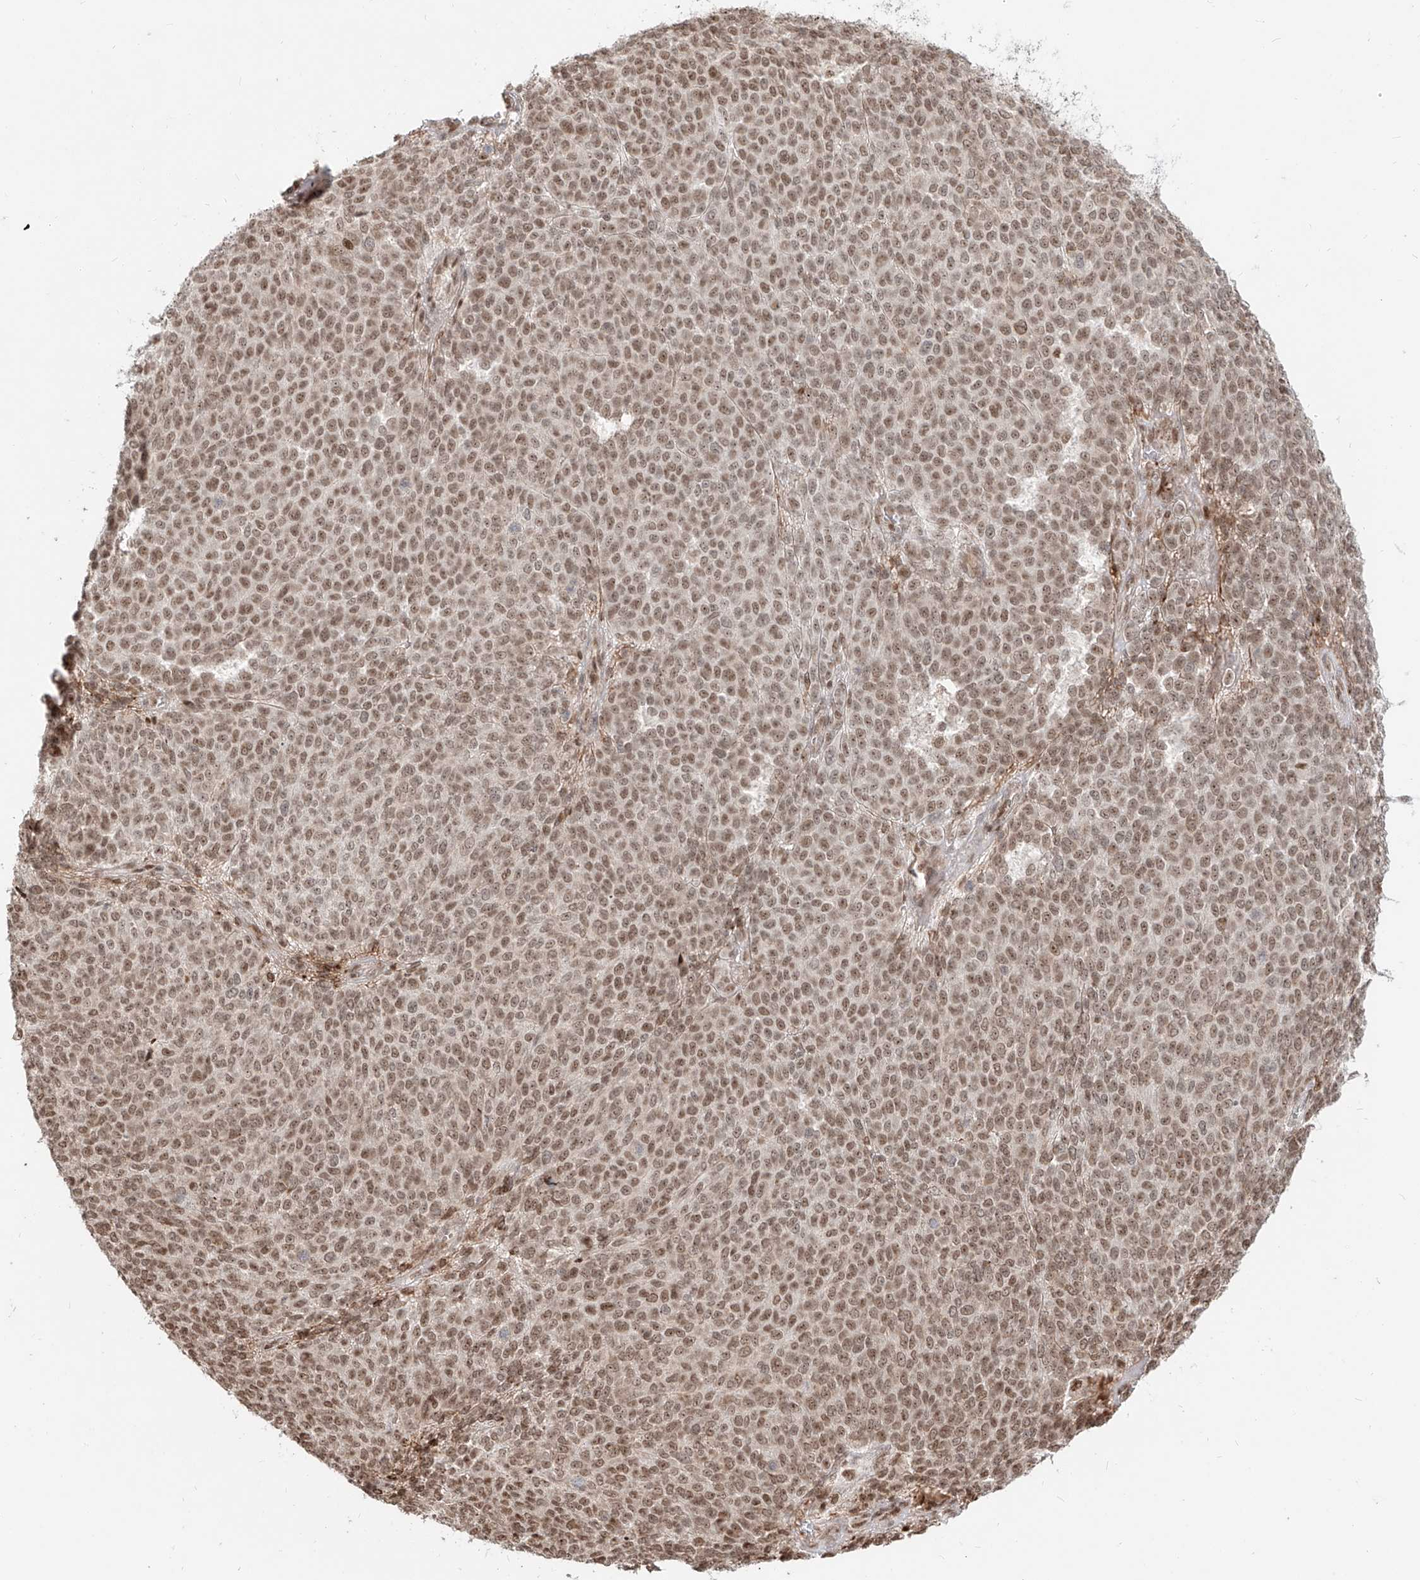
{"staining": {"intensity": "moderate", "quantity": ">75%", "location": "nuclear"}, "tissue": "melanoma", "cell_type": "Tumor cells", "image_type": "cancer", "snomed": [{"axis": "morphology", "description": "Malignant melanoma, NOS"}, {"axis": "topography", "description": "Skin"}], "caption": "Approximately >75% of tumor cells in melanoma demonstrate moderate nuclear protein staining as visualized by brown immunohistochemical staining.", "gene": "ZNF710", "patient": {"sex": "male", "age": 49}}